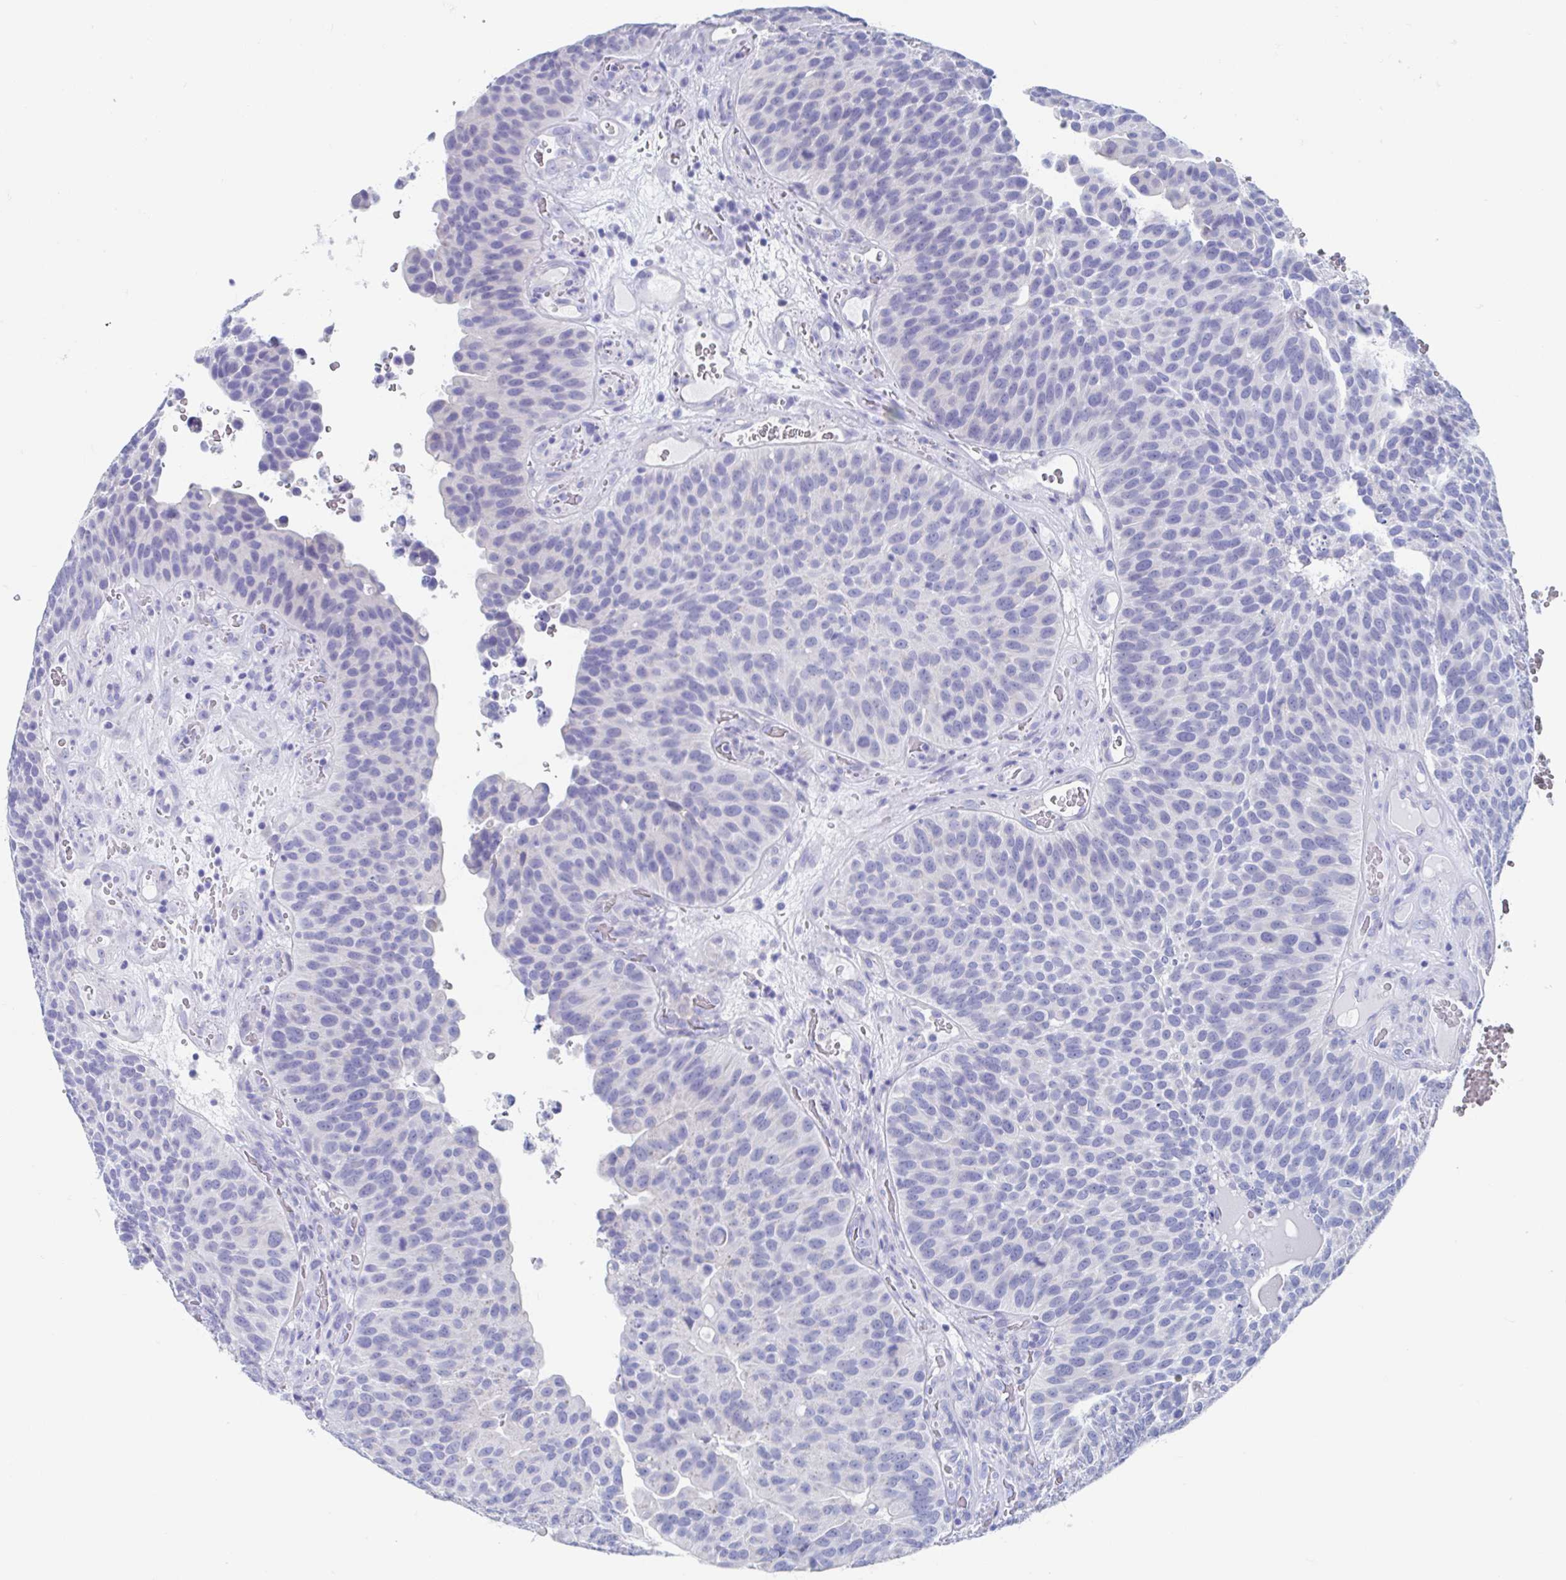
{"staining": {"intensity": "negative", "quantity": "none", "location": "none"}, "tissue": "urothelial cancer", "cell_type": "Tumor cells", "image_type": "cancer", "snomed": [{"axis": "morphology", "description": "Urothelial carcinoma, Low grade"}, {"axis": "topography", "description": "Urinary bladder"}], "caption": "IHC image of human urothelial cancer stained for a protein (brown), which reveals no expression in tumor cells. (IHC, brightfield microscopy, high magnification).", "gene": "SHCBP1L", "patient": {"sex": "male", "age": 76}}